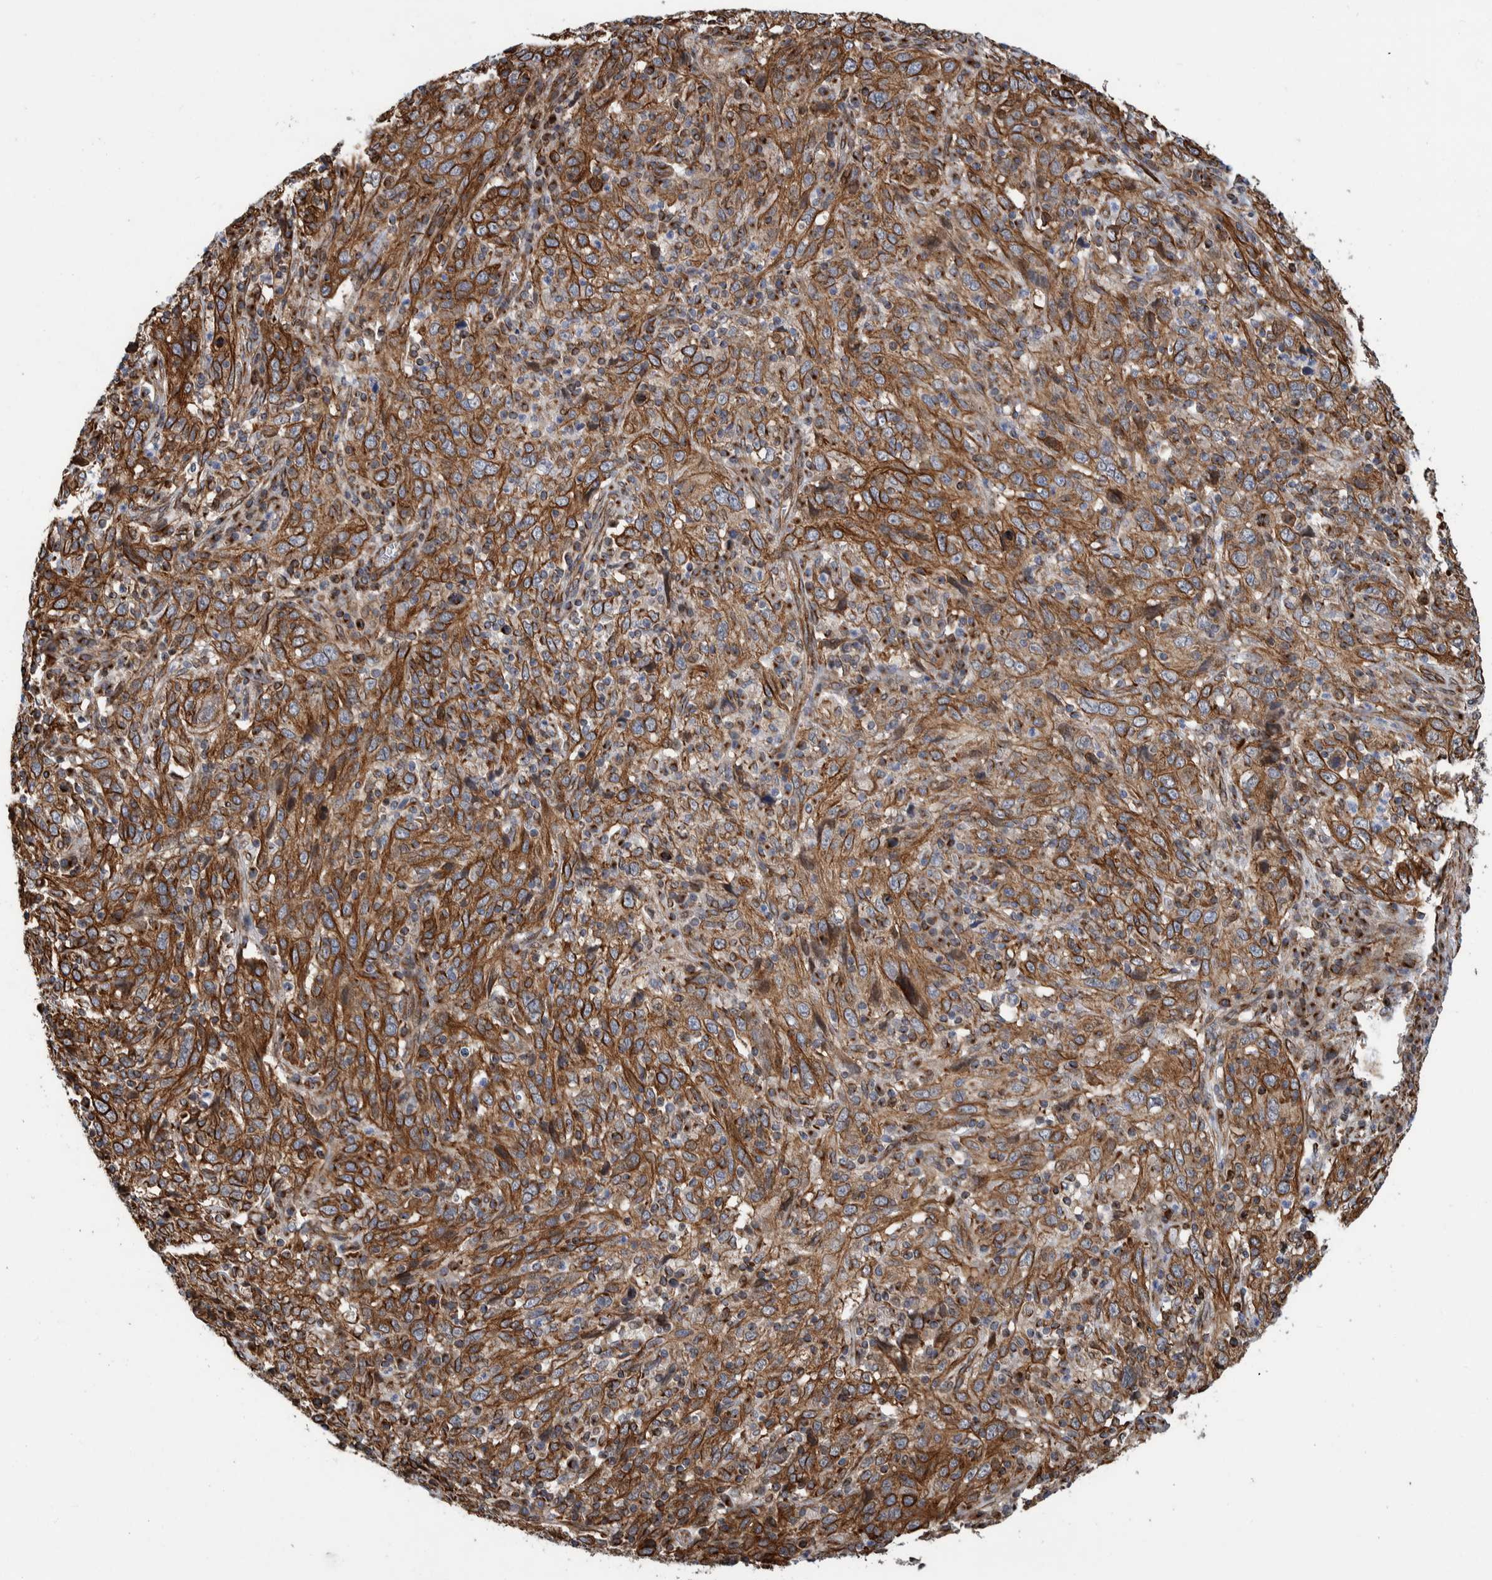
{"staining": {"intensity": "moderate", "quantity": ">75%", "location": "cytoplasmic/membranous"}, "tissue": "cervical cancer", "cell_type": "Tumor cells", "image_type": "cancer", "snomed": [{"axis": "morphology", "description": "Squamous cell carcinoma, NOS"}, {"axis": "topography", "description": "Cervix"}], "caption": "A high-resolution photomicrograph shows IHC staining of cervical cancer, which reveals moderate cytoplasmic/membranous positivity in about >75% of tumor cells.", "gene": "CCDC57", "patient": {"sex": "female", "age": 46}}